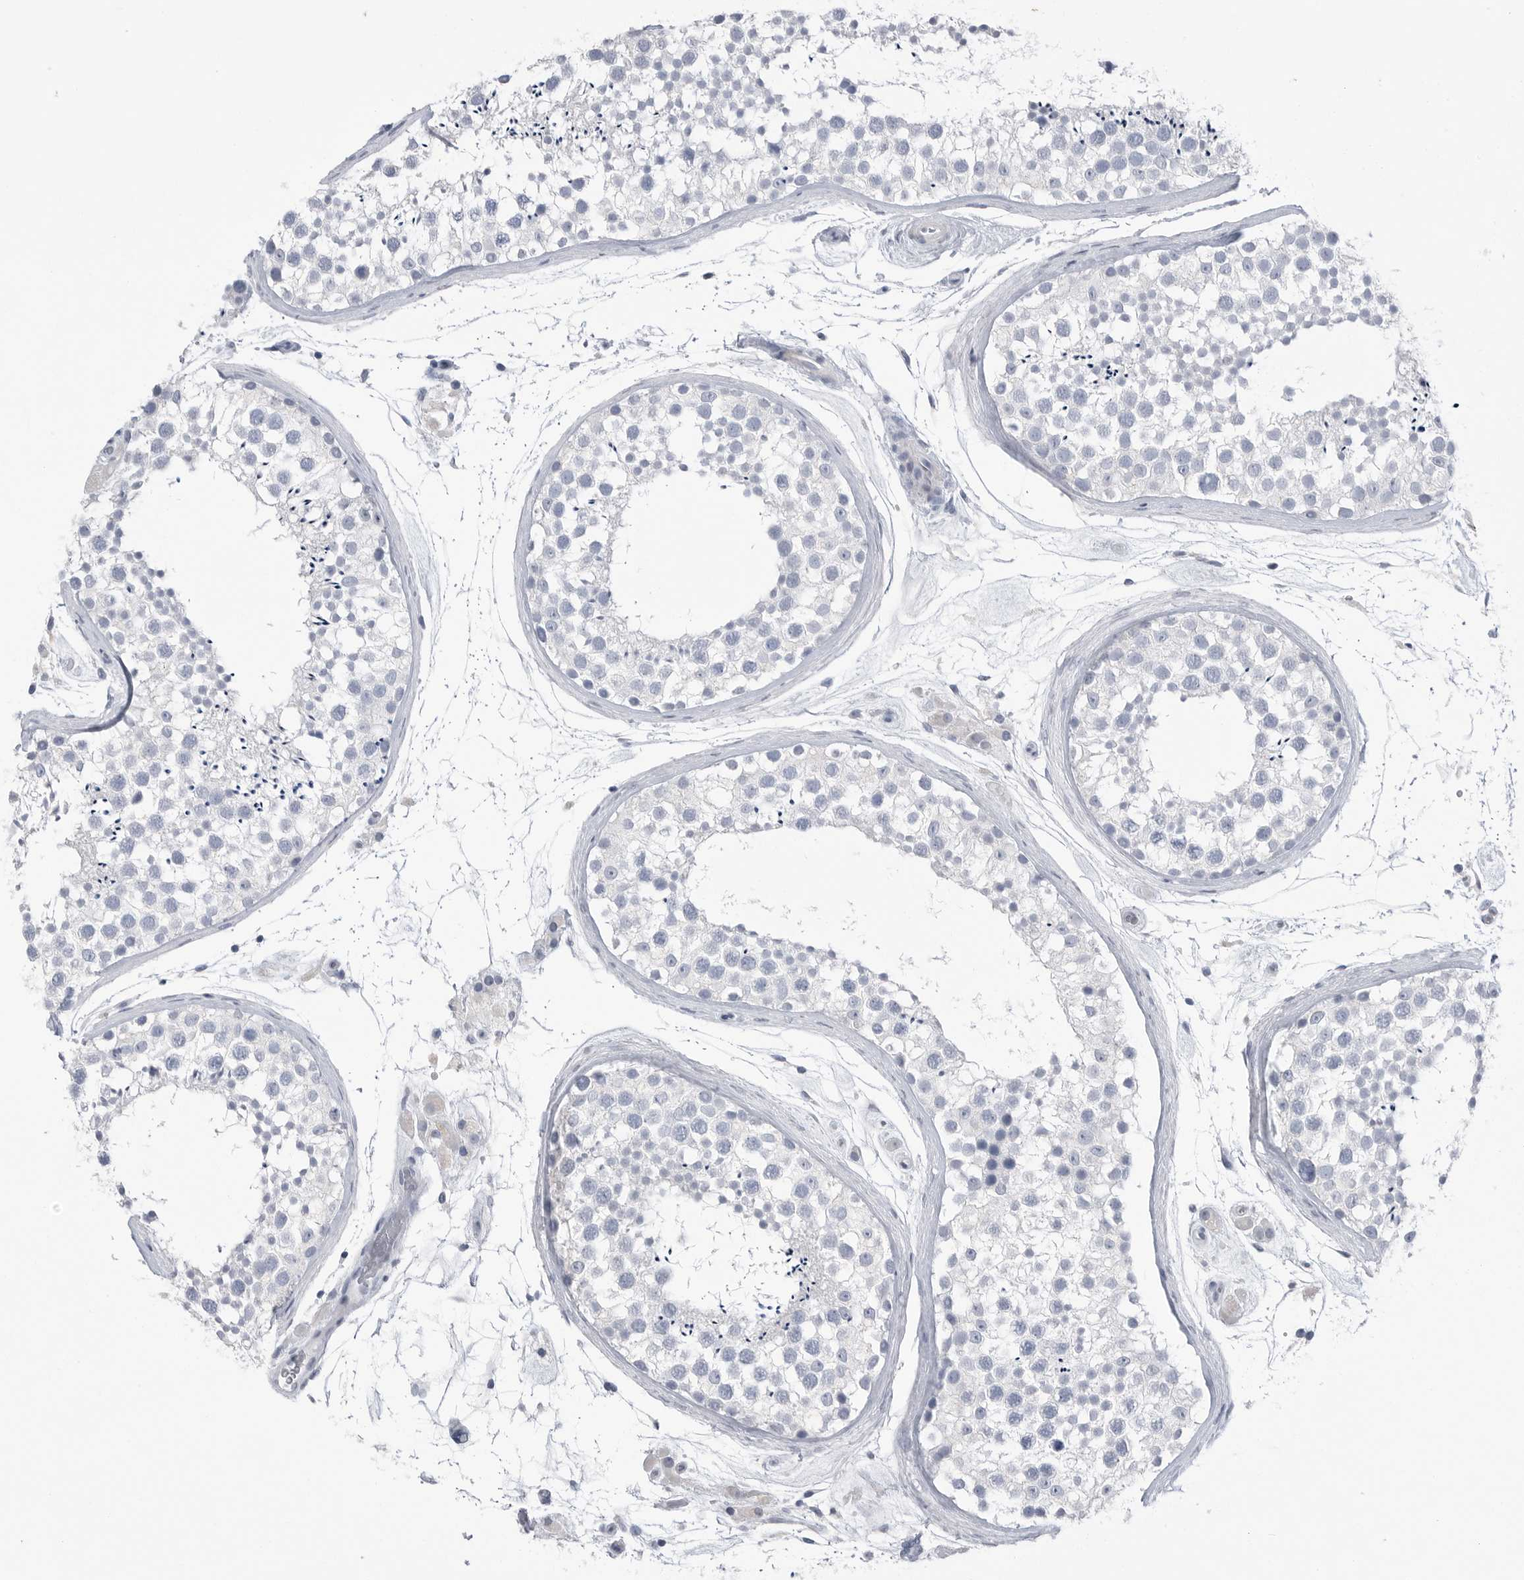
{"staining": {"intensity": "negative", "quantity": "none", "location": "none"}, "tissue": "testis", "cell_type": "Cells in seminiferous ducts", "image_type": "normal", "snomed": [{"axis": "morphology", "description": "Normal tissue, NOS"}, {"axis": "topography", "description": "Testis"}], "caption": "DAB (3,3'-diaminobenzidine) immunohistochemical staining of normal testis reveals no significant staining in cells in seminiferous ducts.", "gene": "ABHD12", "patient": {"sex": "male", "age": 46}}